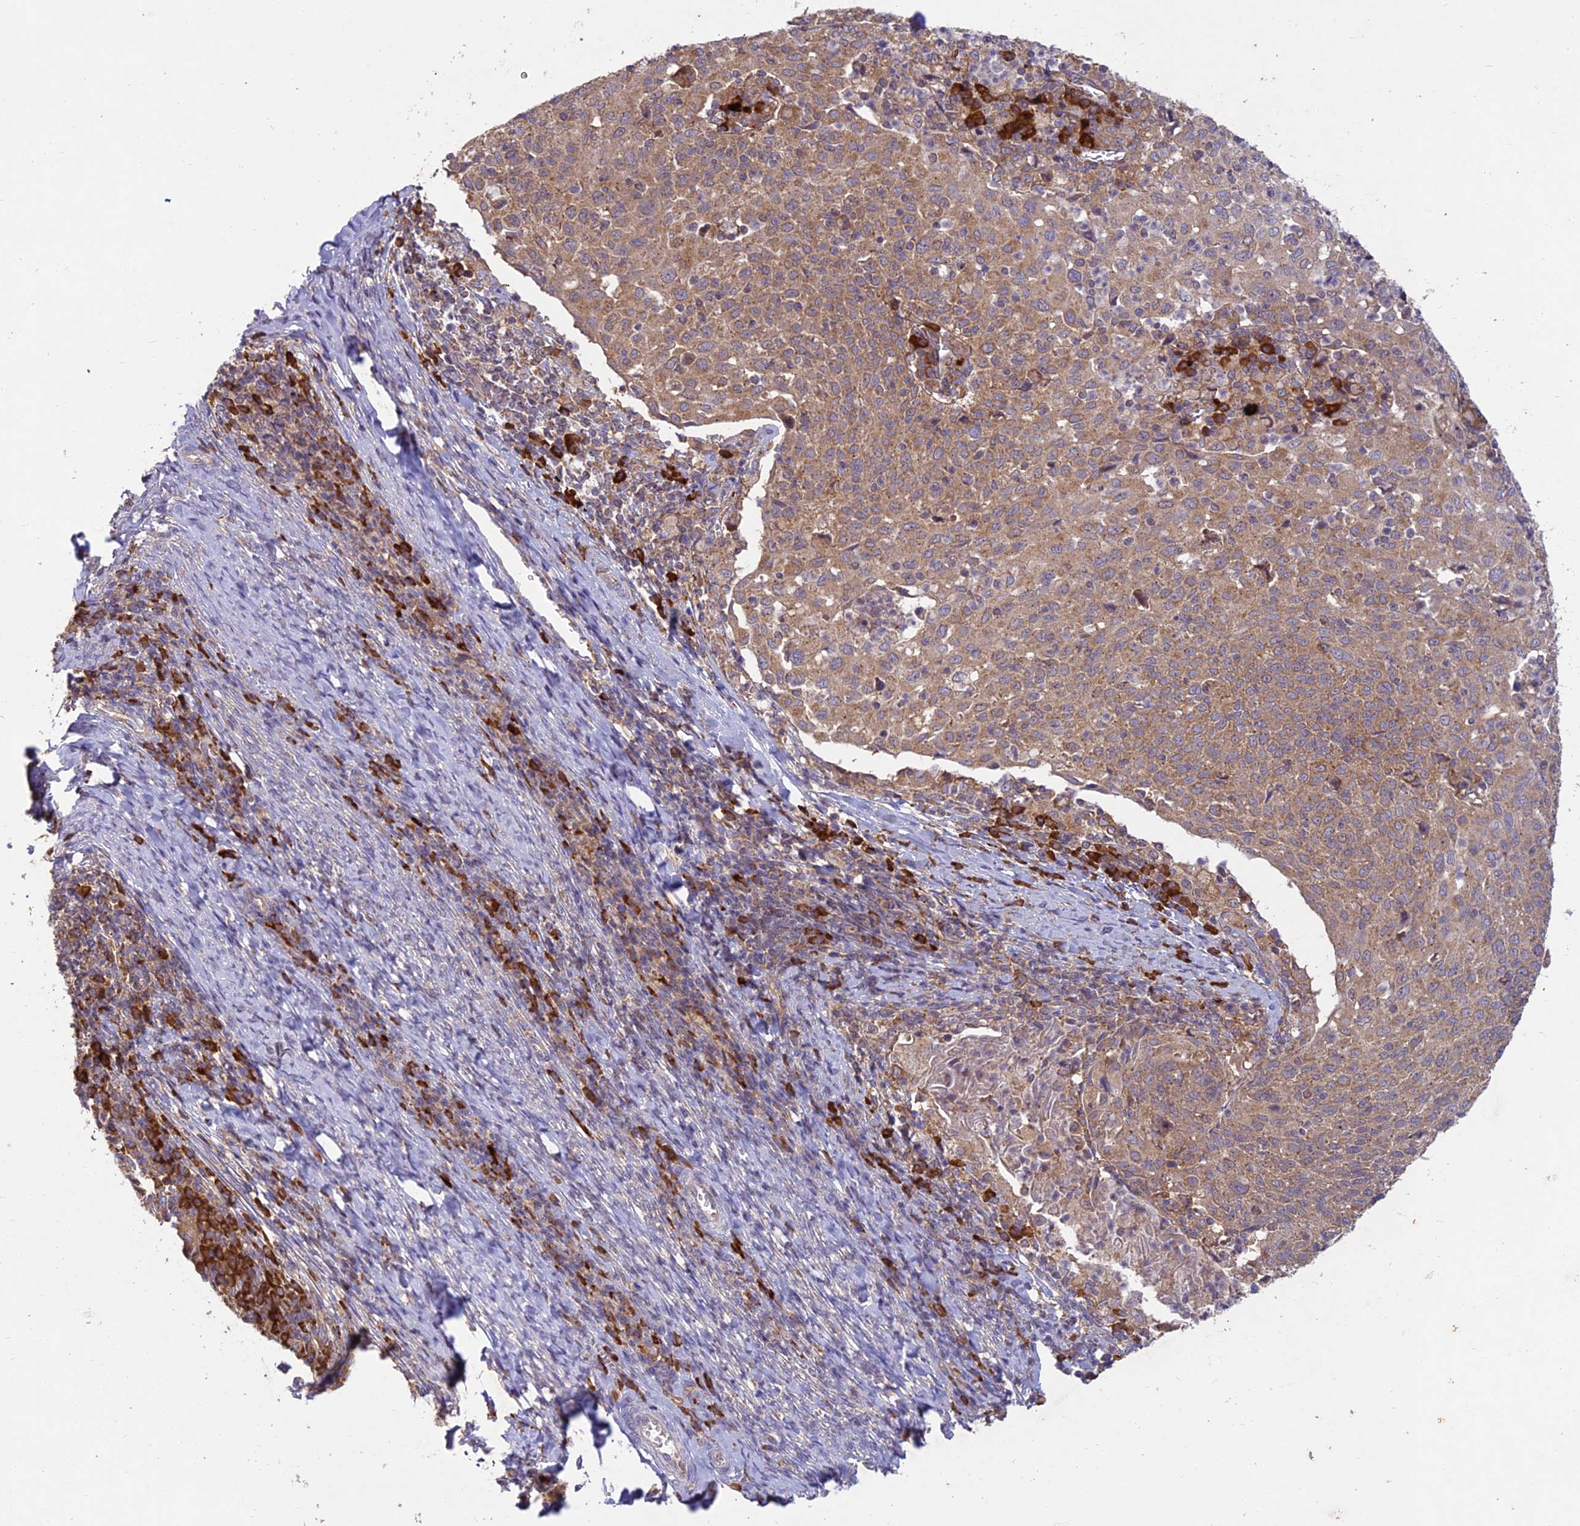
{"staining": {"intensity": "moderate", "quantity": ">75%", "location": "cytoplasmic/membranous"}, "tissue": "cervical cancer", "cell_type": "Tumor cells", "image_type": "cancer", "snomed": [{"axis": "morphology", "description": "Squamous cell carcinoma, NOS"}, {"axis": "topography", "description": "Cervix"}], "caption": "Moderate cytoplasmic/membranous protein staining is present in about >75% of tumor cells in cervical cancer. (Stains: DAB (3,3'-diaminobenzidine) in brown, nuclei in blue, Microscopy: brightfield microscopy at high magnification).", "gene": "NXNL2", "patient": {"sex": "female", "age": 52}}